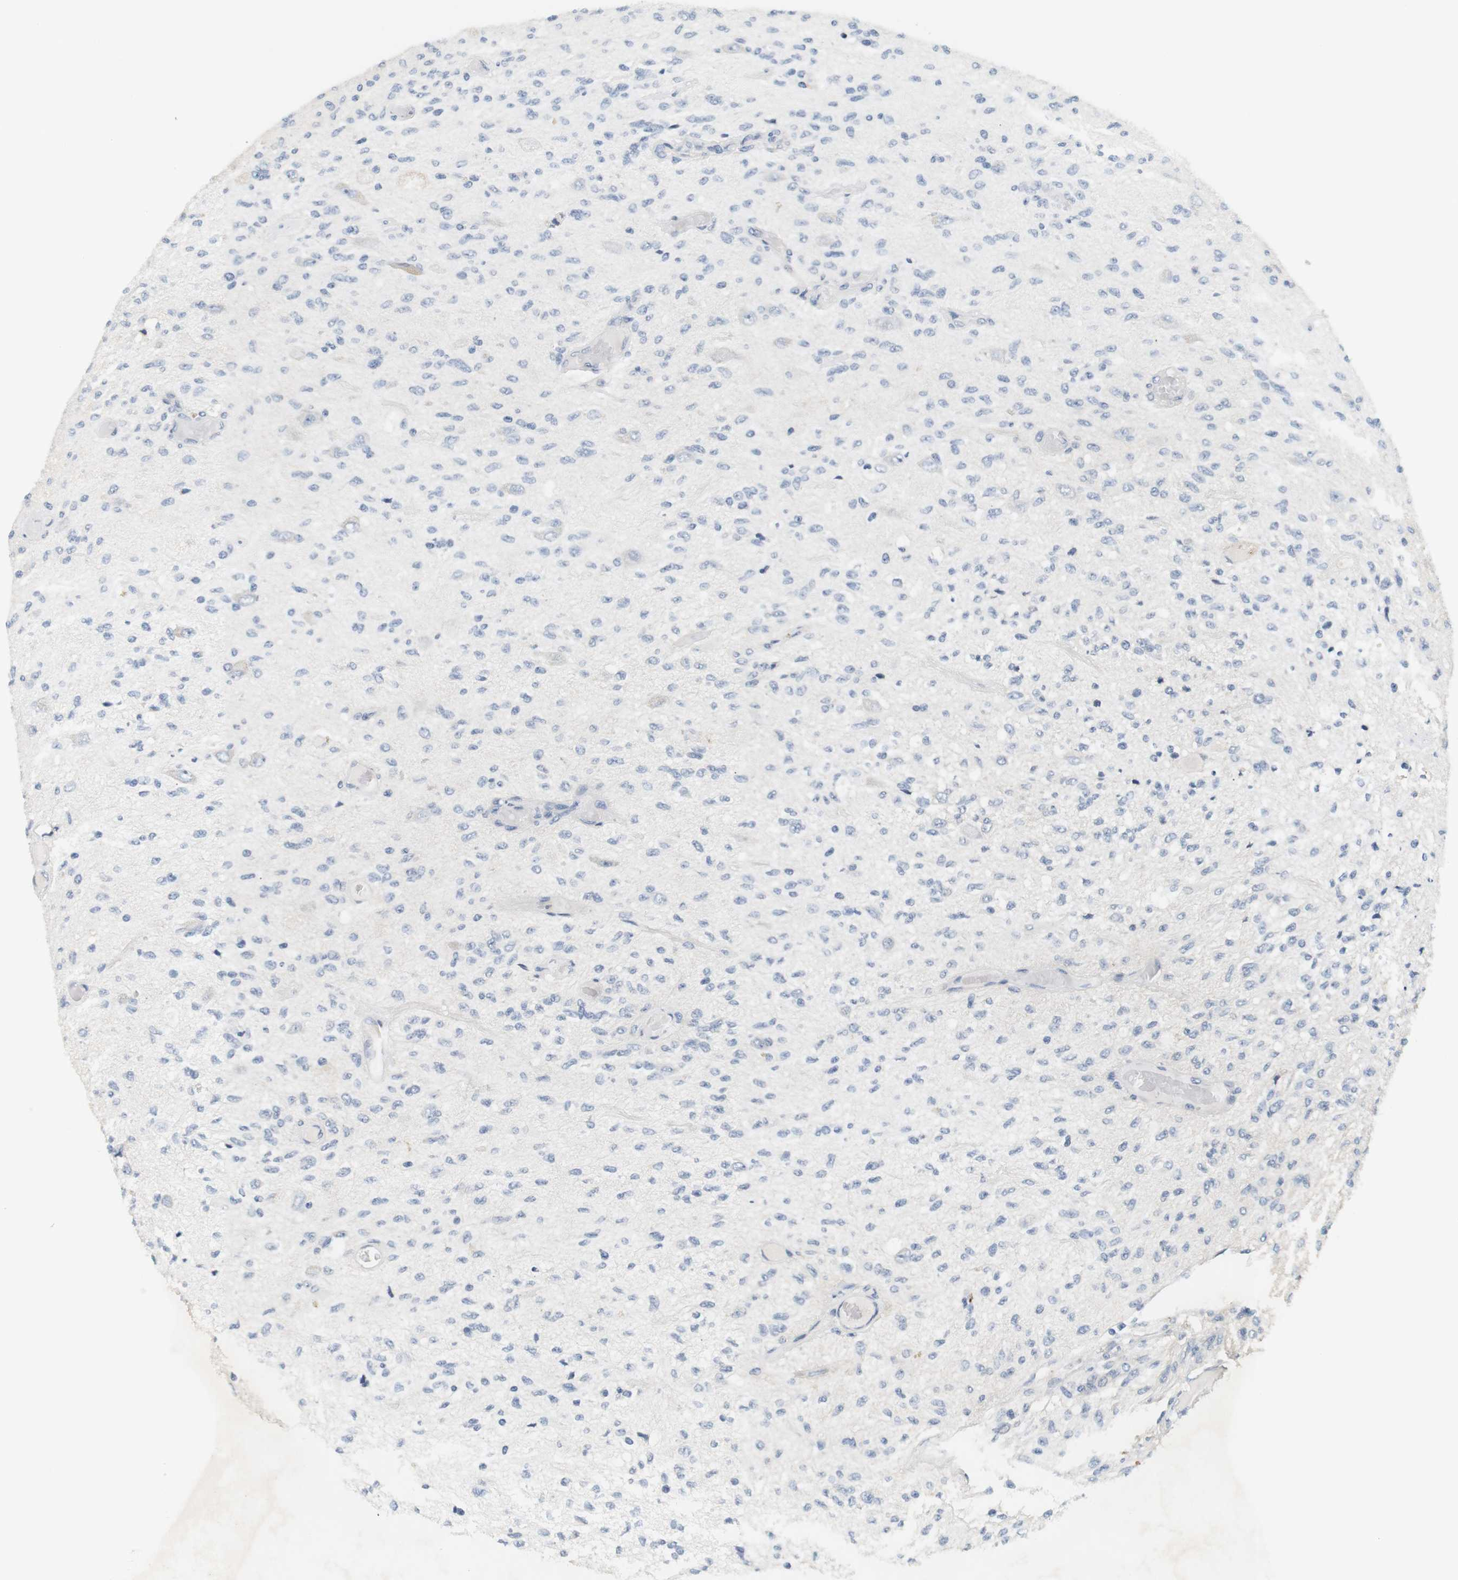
{"staining": {"intensity": "negative", "quantity": "none", "location": "none"}, "tissue": "glioma", "cell_type": "Tumor cells", "image_type": "cancer", "snomed": [{"axis": "morphology", "description": "Normal tissue, NOS"}, {"axis": "morphology", "description": "Glioma, malignant, High grade"}, {"axis": "topography", "description": "Cerebral cortex"}], "caption": "The photomicrograph shows no staining of tumor cells in malignant glioma (high-grade).", "gene": "EVA1C", "patient": {"sex": "male", "age": 77}}